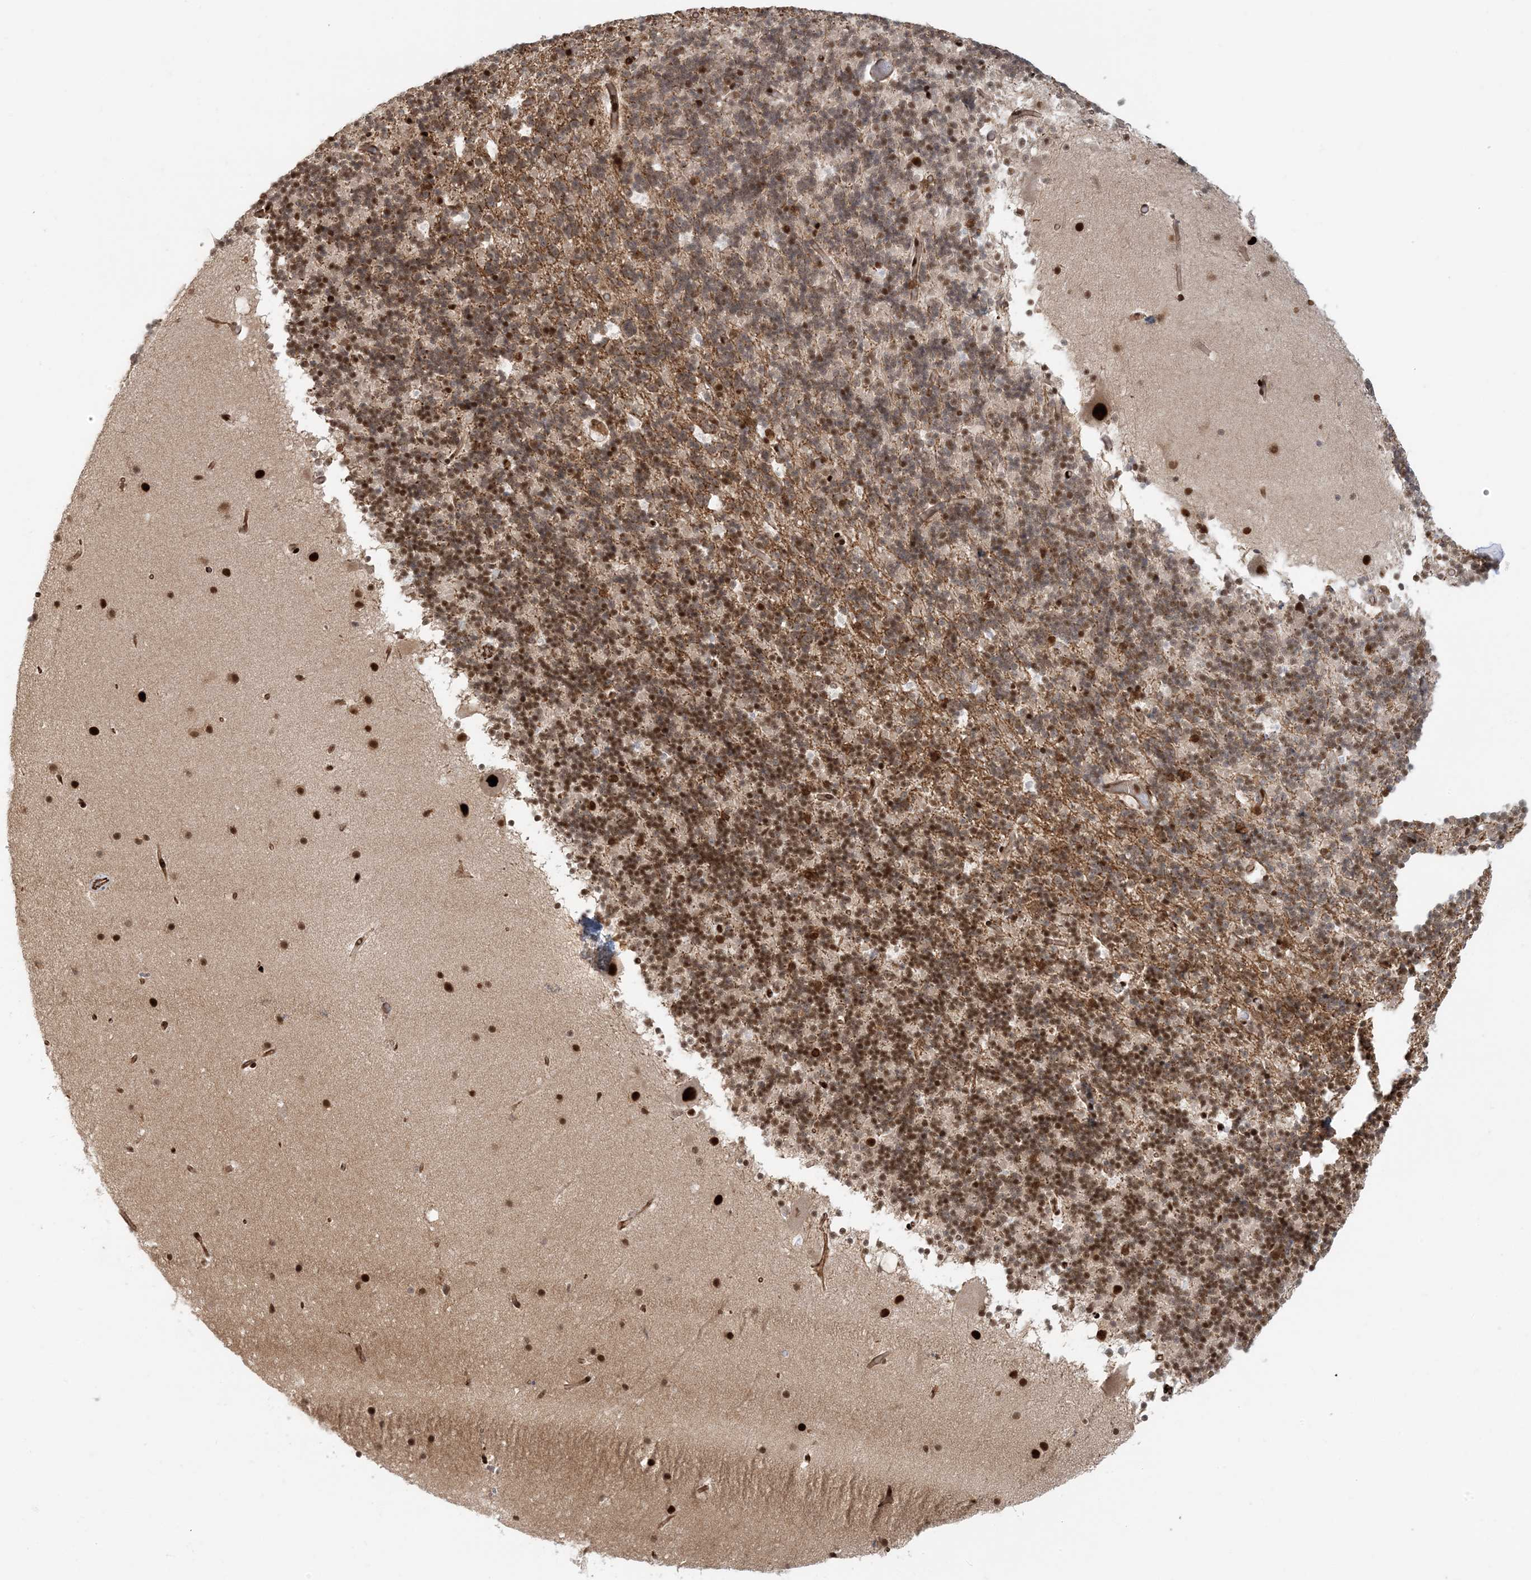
{"staining": {"intensity": "moderate", "quantity": ">75%", "location": "cytoplasmic/membranous,nuclear"}, "tissue": "cerebellum", "cell_type": "Cells in granular layer", "image_type": "normal", "snomed": [{"axis": "morphology", "description": "Normal tissue, NOS"}, {"axis": "topography", "description": "Cerebellum"}], "caption": "Immunohistochemical staining of benign cerebellum displays moderate cytoplasmic/membranous,nuclear protein positivity in approximately >75% of cells in granular layer. Using DAB (3,3'-diaminobenzidine) (brown) and hematoxylin (blue) stains, captured at high magnification using brightfield microscopy.", "gene": "CKS1B", "patient": {"sex": "male", "age": 57}}